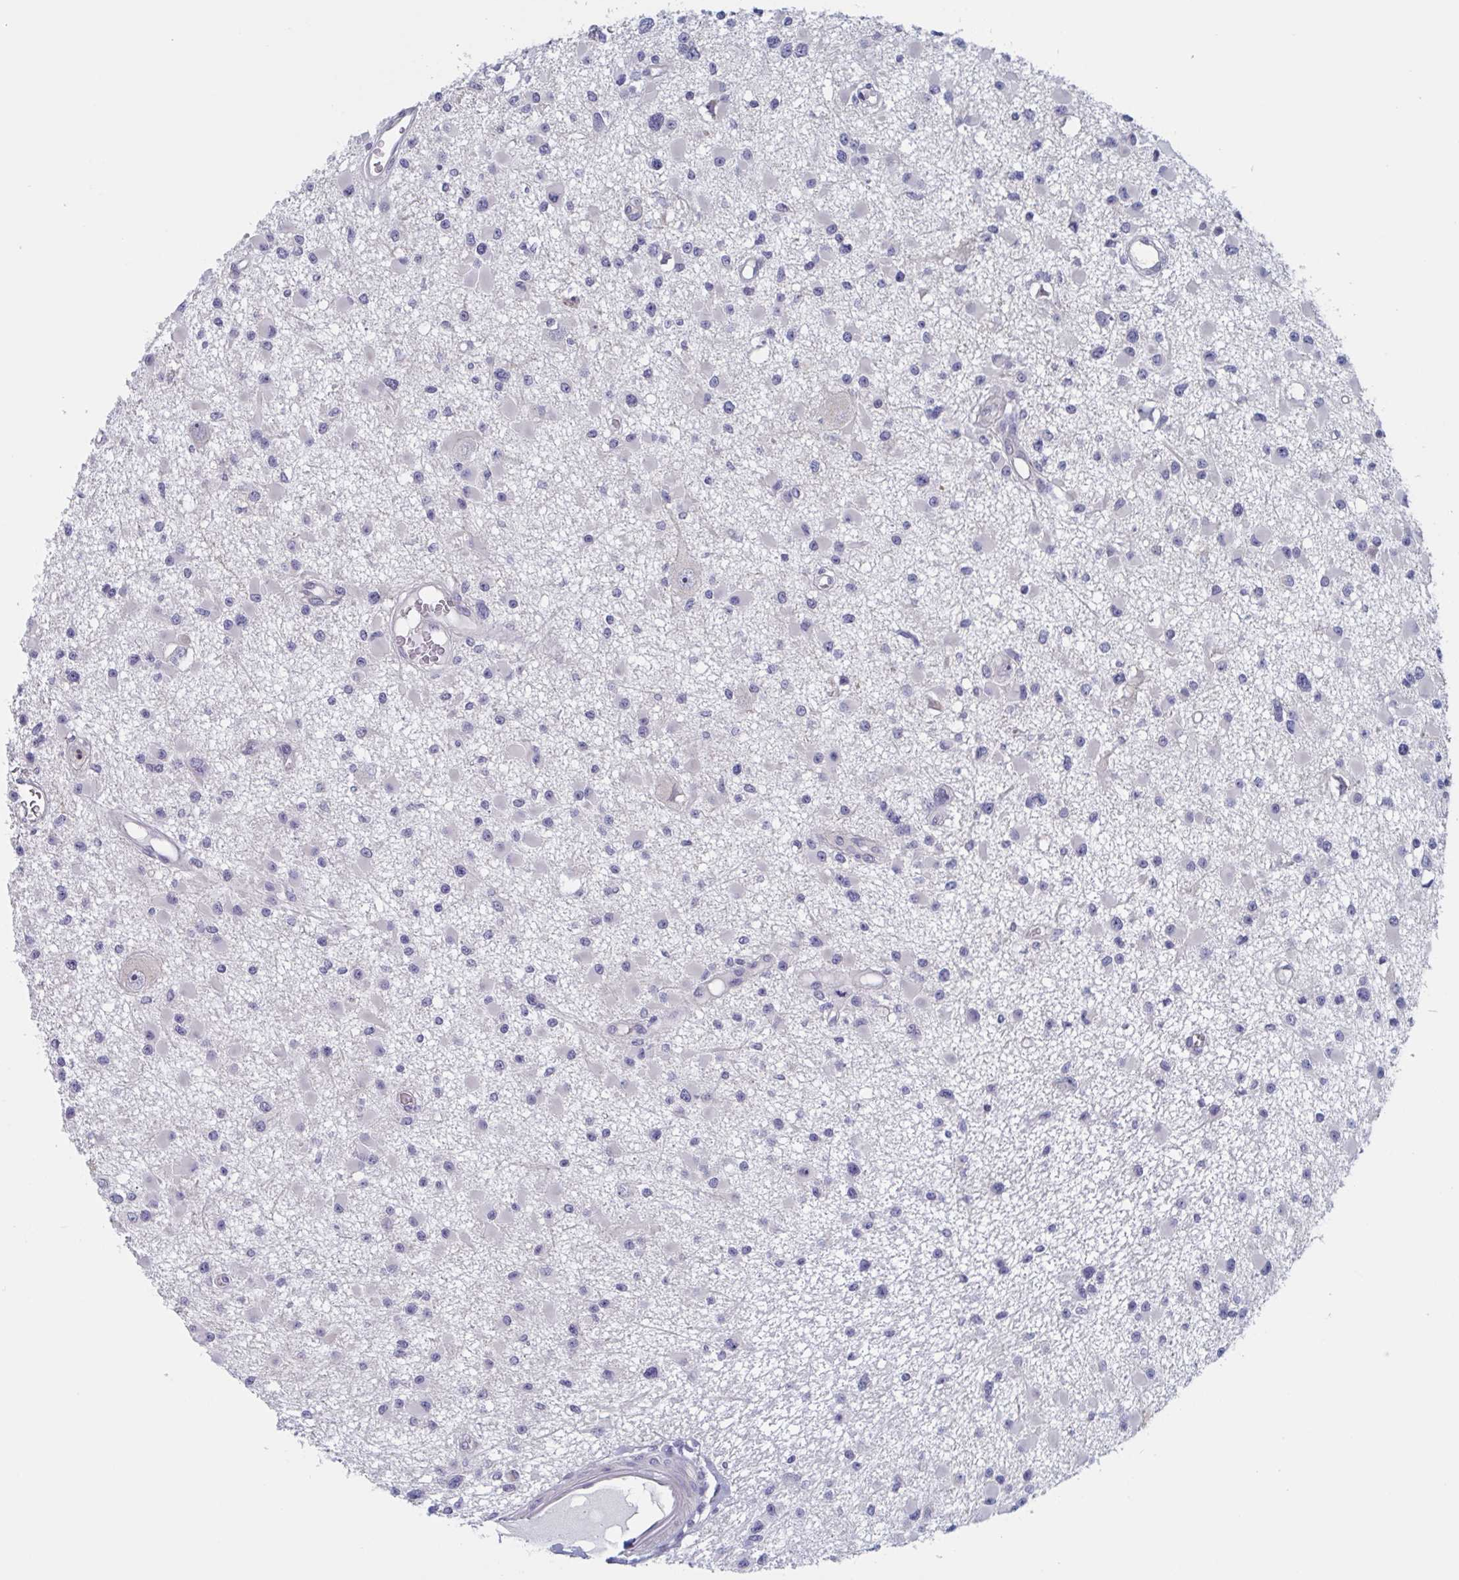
{"staining": {"intensity": "negative", "quantity": "none", "location": "none"}, "tissue": "glioma", "cell_type": "Tumor cells", "image_type": "cancer", "snomed": [{"axis": "morphology", "description": "Glioma, malignant, High grade"}, {"axis": "topography", "description": "Brain"}], "caption": "Tumor cells are negative for protein expression in human high-grade glioma (malignant). The staining was performed using DAB to visualize the protein expression in brown, while the nuclei were stained in blue with hematoxylin (Magnification: 20x).", "gene": "ST14", "patient": {"sex": "male", "age": 54}}